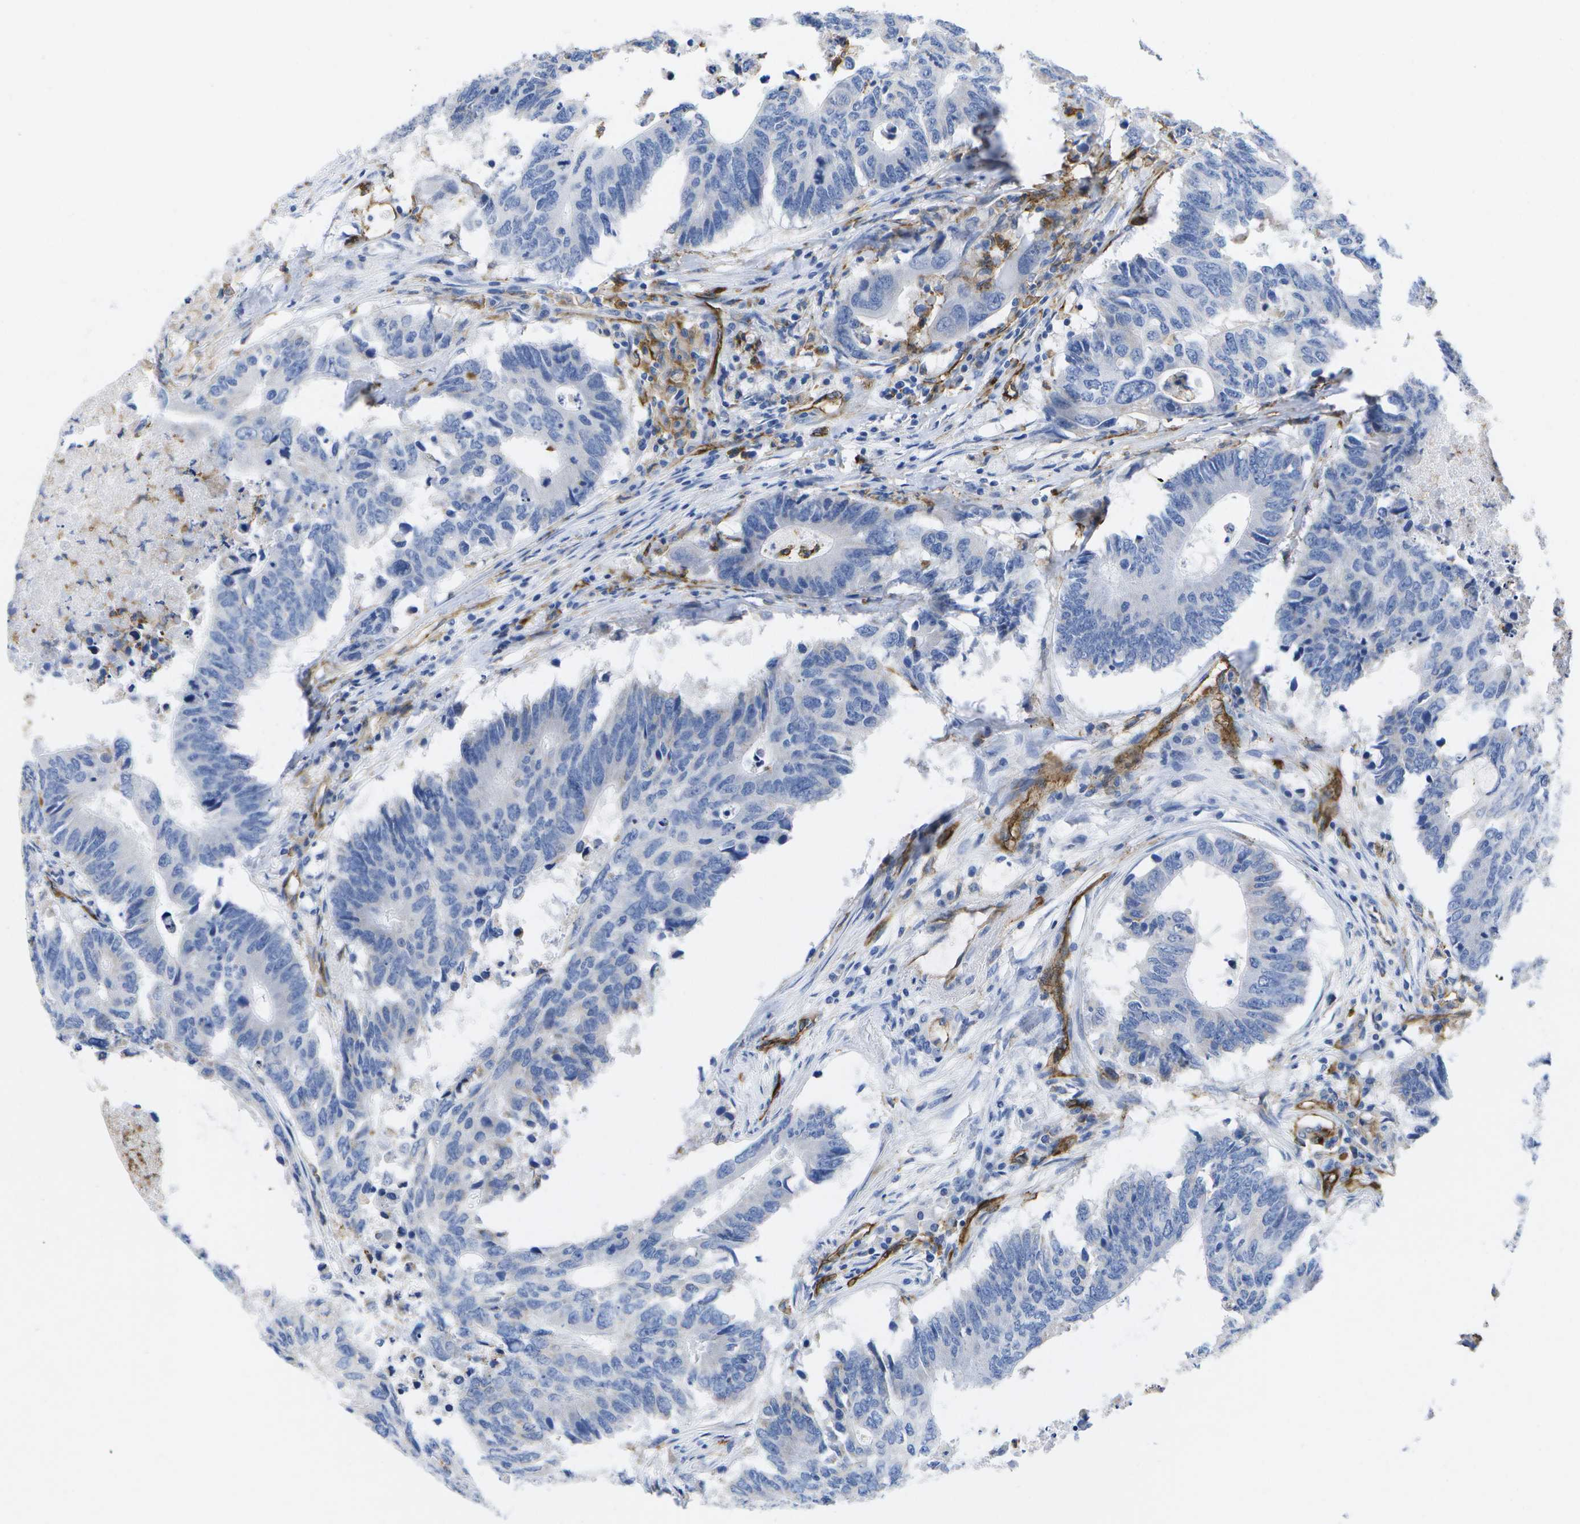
{"staining": {"intensity": "negative", "quantity": "none", "location": "none"}, "tissue": "colorectal cancer", "cell_type": "Tumor cells", "image_type": "cancer", "snomed": [{"axis": "morphology", "description": "Adenocarcinoma, NOS"}, {"axis": "topography", "description": "Colon"}], "caption": "Tumor cells are negative for brown protein staining in adenocarcinoma (colorectal).", "gene": "DYSF", "patient": {"sex": "male", "age": 71}}